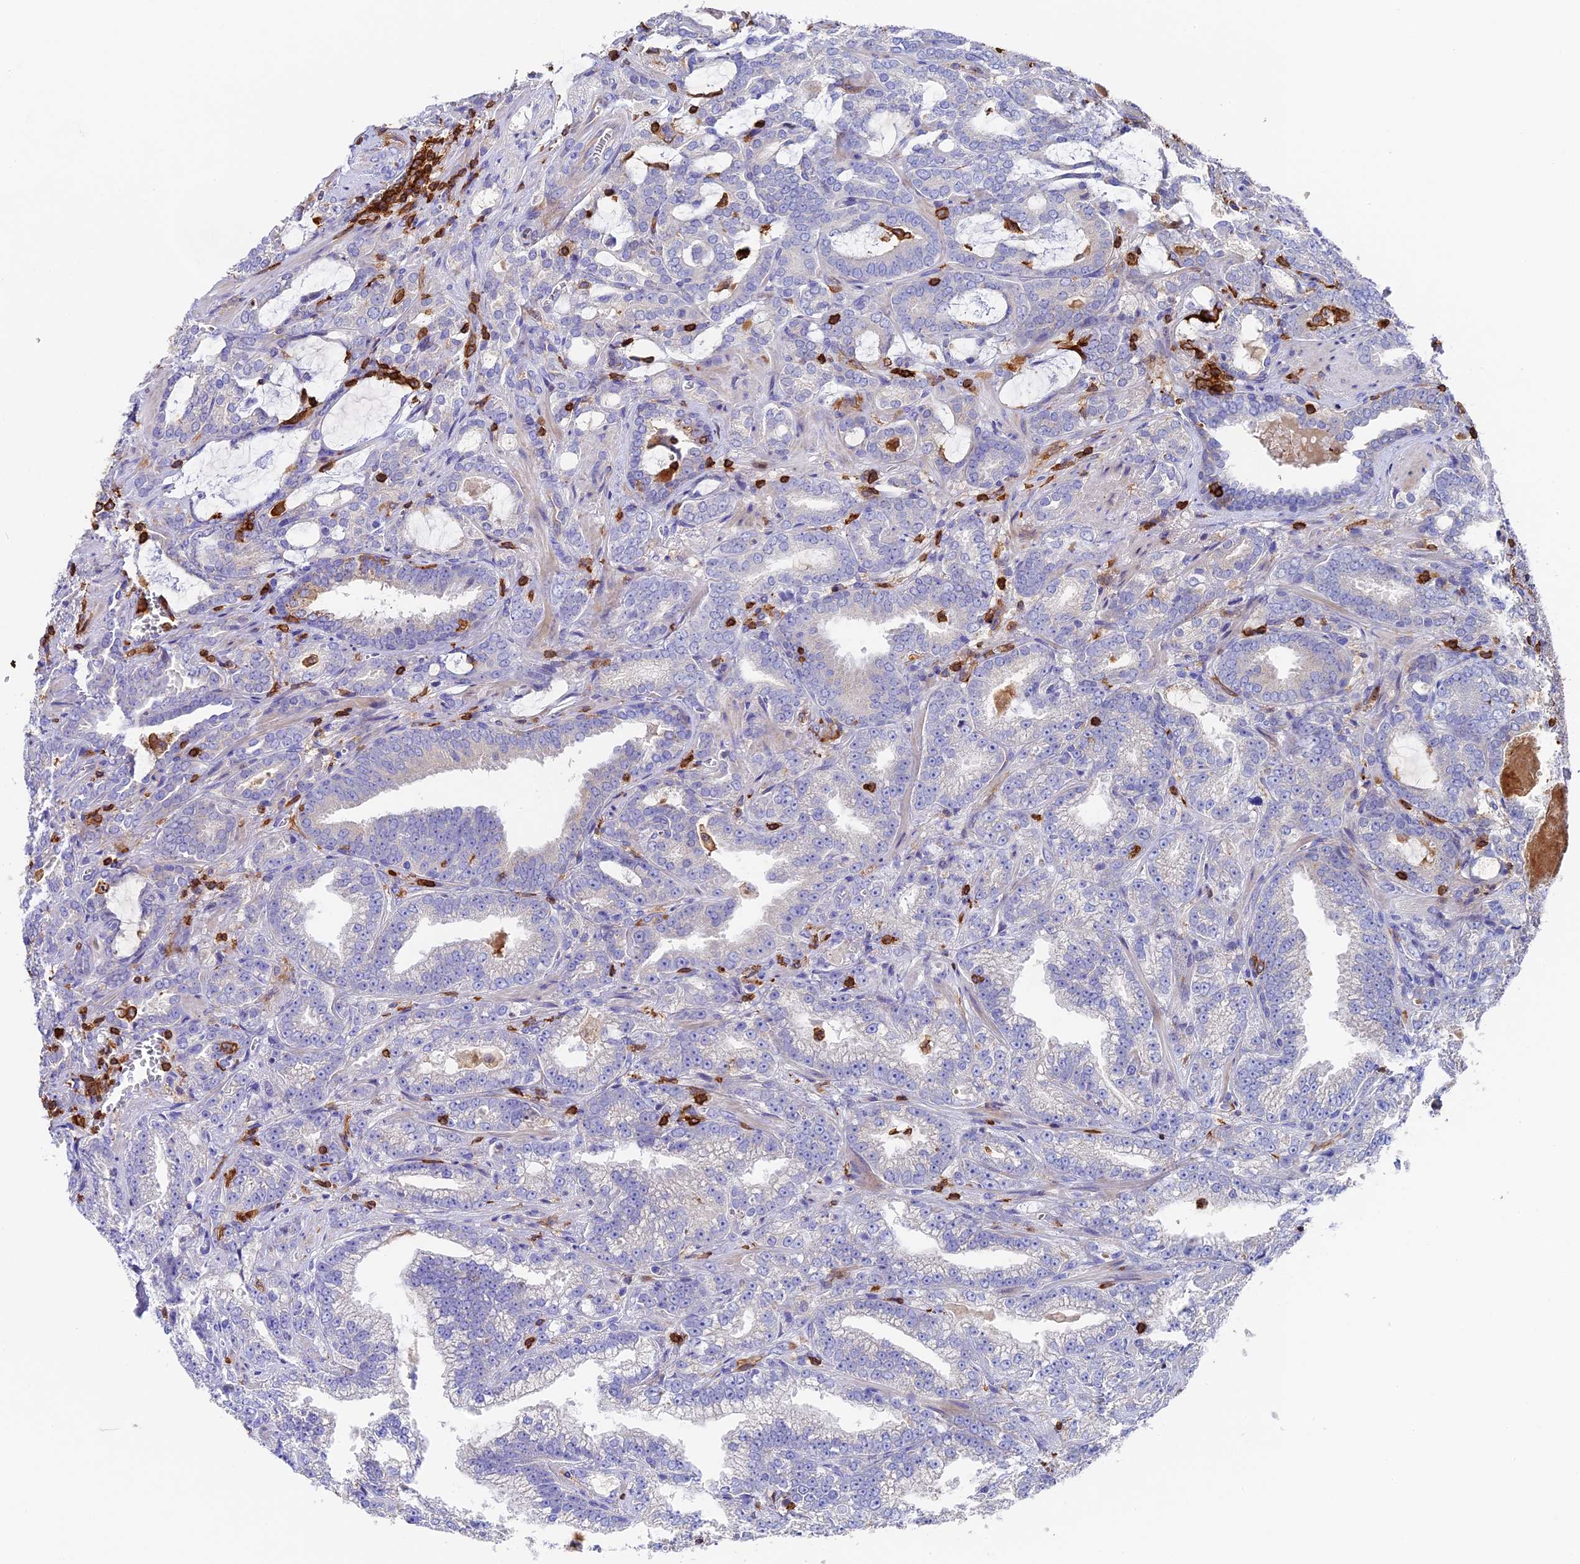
{"staining": {"intensity": "negative", "quantity": "none", "location": "none"}, "tissue": "prostate cancer", "cell_type": "Tumor cells", "image_type": "cancer", "snomed": [{"axis": "morphology", "description": "Adenocarcinoma, High grade"}, {"axis": "topography", "description": "Prostate and seminal vesicle, NOS"}], "caption": "Protein analysis of prostate cancer demonstrates no significant expression in tumor cells.", "gene": "ADAT1", "patient": {"sex": "male", "age": 67}}